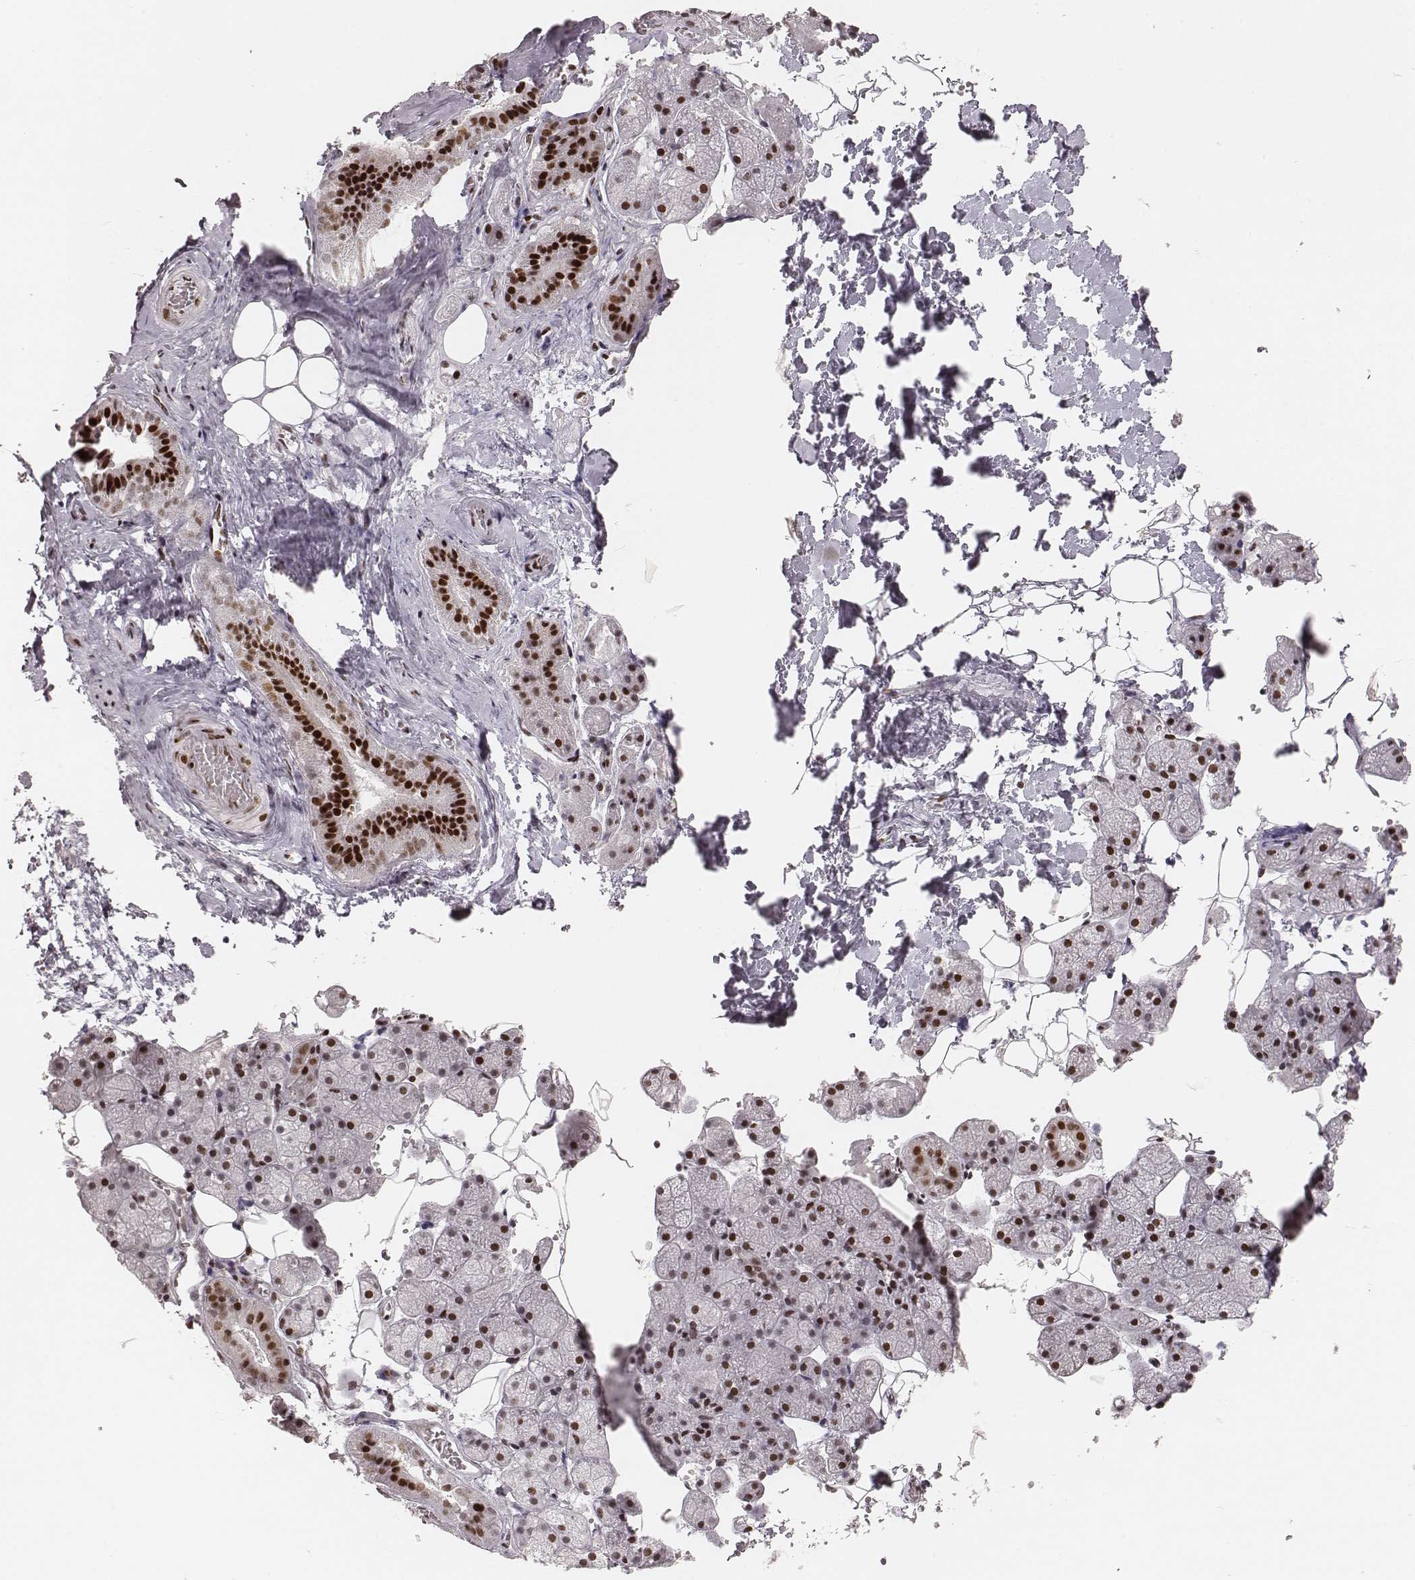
{"staining": {"intensity": "strong", "quantity": "<25%", "location": "nuclear"}, "tissue": "salivary gland", "cell_type": "Glandular cells", "image_type": "normal", "snomed": [{"axis": "morphology", "description": "Normal tissue, NOS"}, {"axis": "topography", "description": "Salivary gland"}], "caption": "Immunohistochemical staining of unremarkable human salivary gland demonstrates <25% levels of strong nuclear protein expression in about <25% of glandular cells.", "gene": "HNRNPC", "patient": {"sex": "male", "age": 38}}